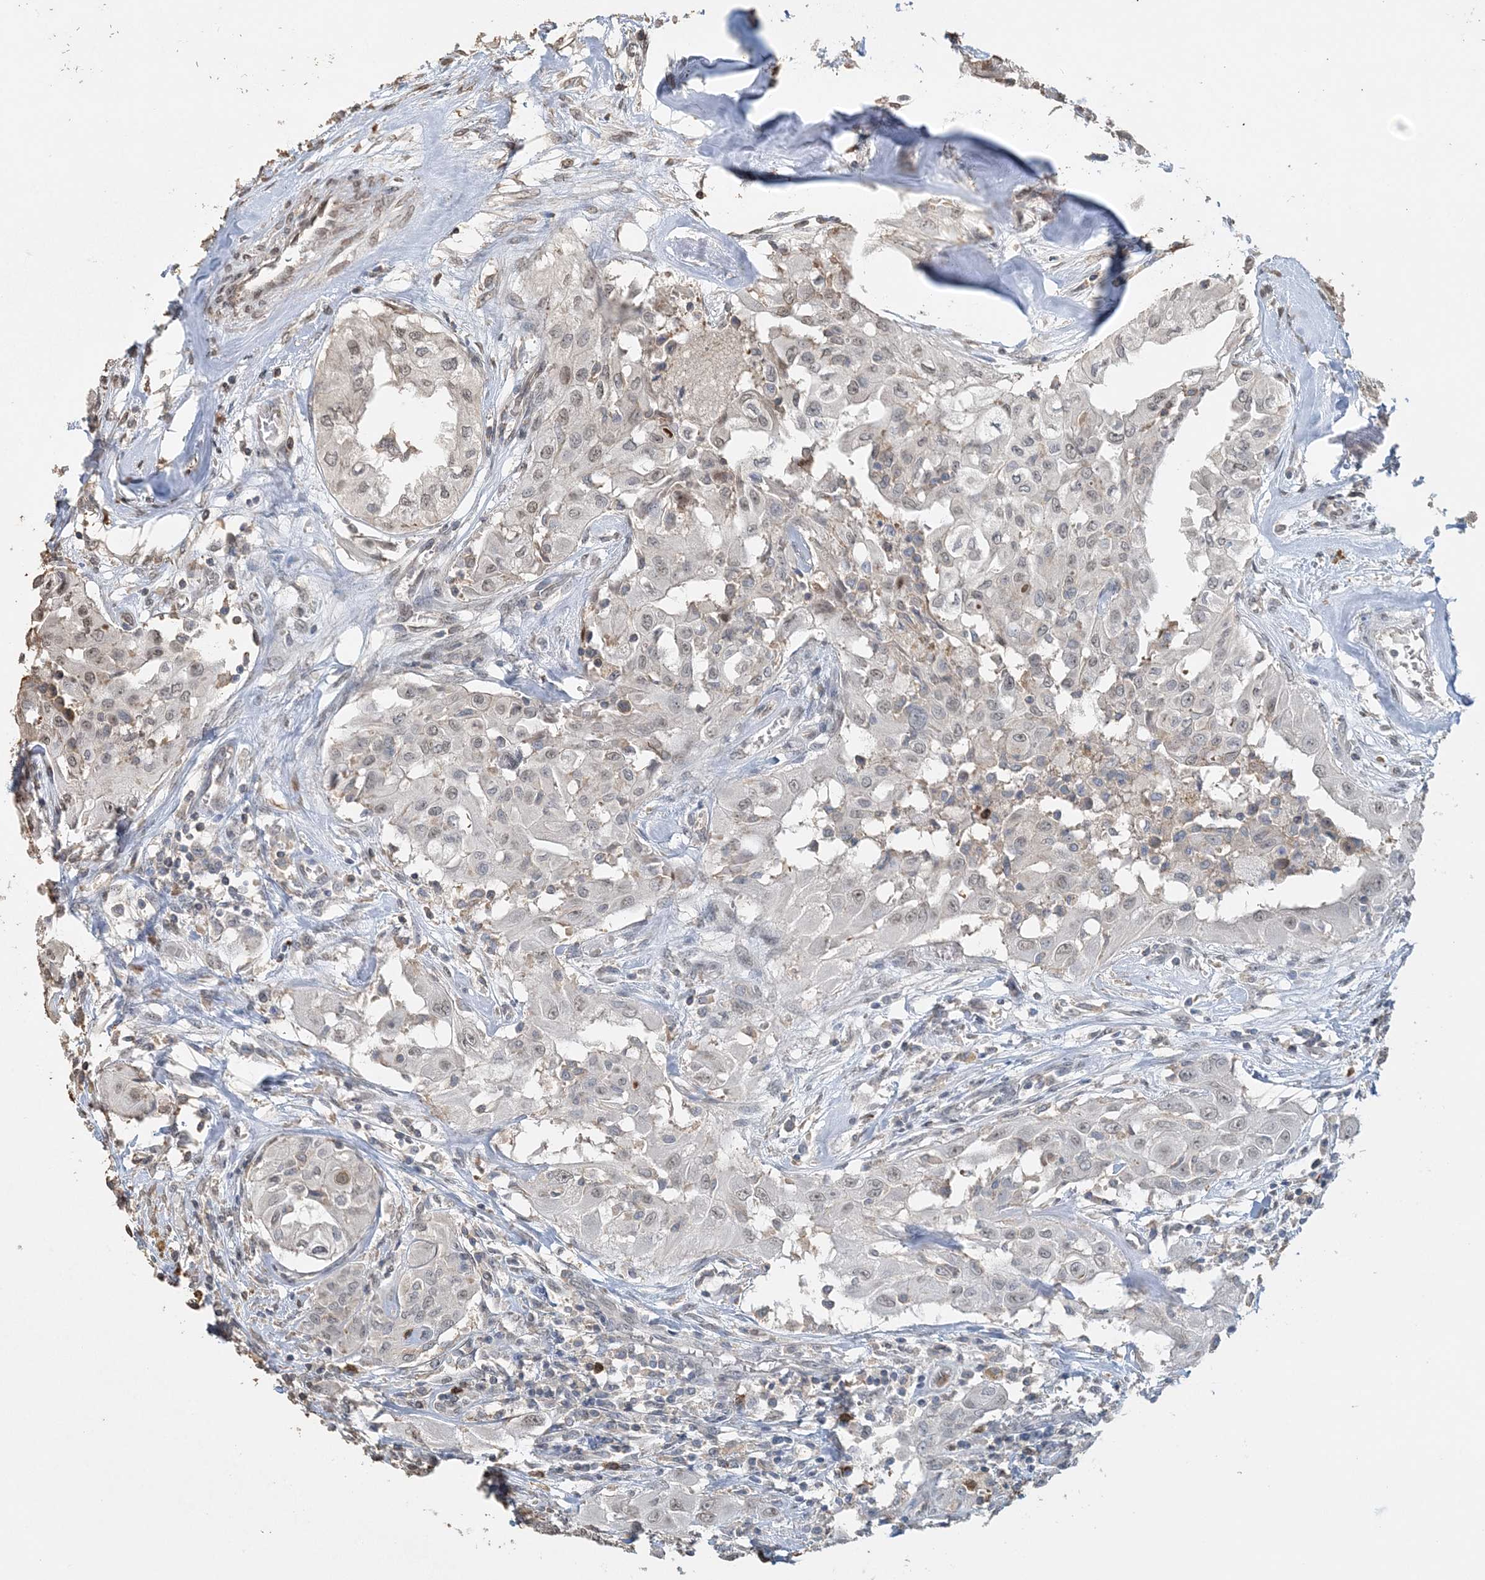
{"staining": {"intensity": "weak", "quantity": "25%-75%", "location": "nuclear"}, "tissue": "thyroid cancer", "cell_type": "Tumor cells", "image_type": "cancer", "snomed": [{"axis": "morphology", "description": "Papillary adenocarcinoma, NOS"}, {"axis": "topography", "description": "Thyroid gland"}], "caption": "Tumor cells display weak nuclear staining in approximately 25%-75% of cells in thyroid papillary adenocarcinoma.", "gene": "FAM110A", "patient": {"sex": "female", "age": 59}}